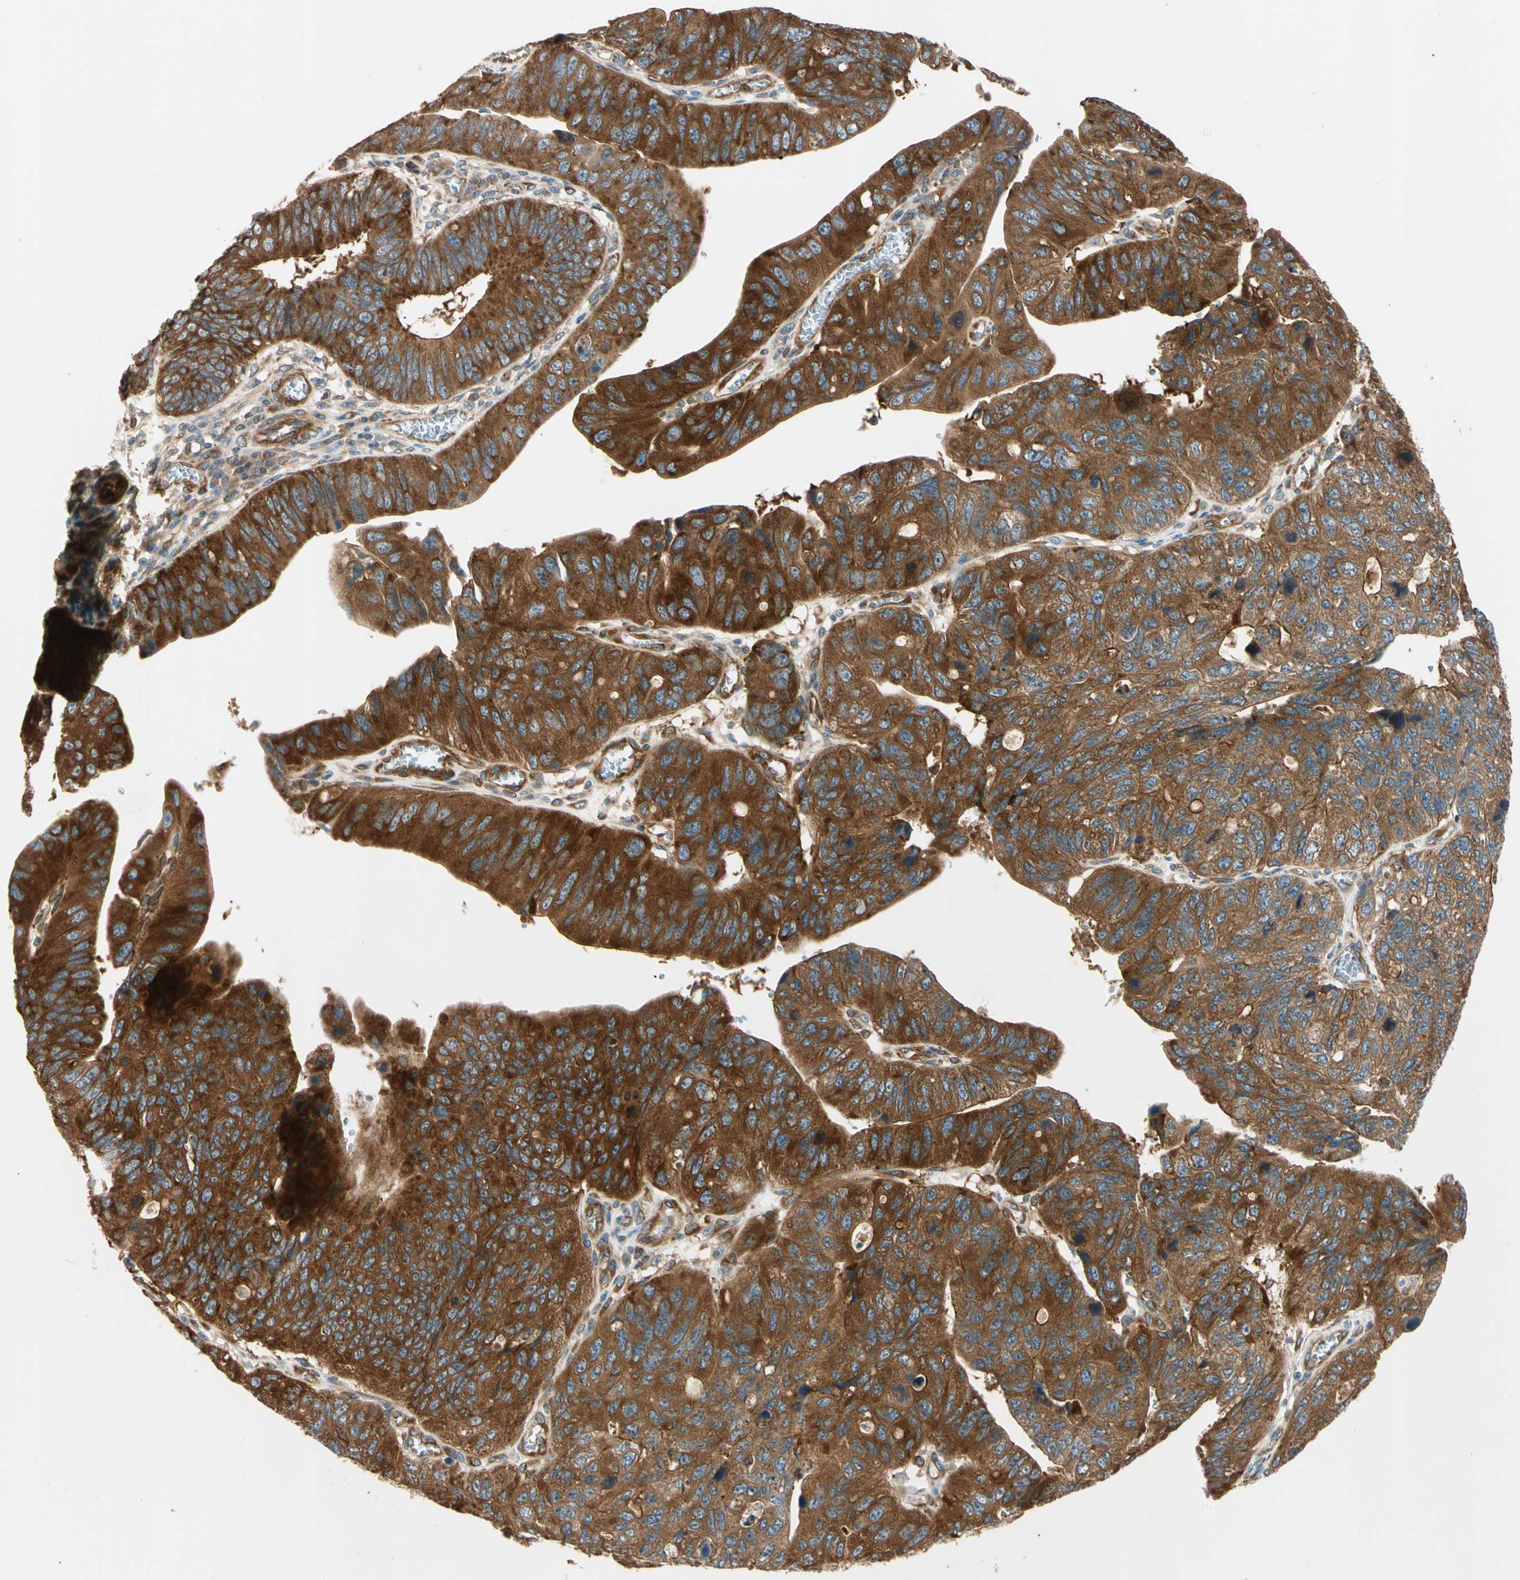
{"staining": {"intensity": "strong", "quantity": ">75%", "location": "cytoplasmic/membranous"}, "tissue": "stomach cancer", "cell_type": "Tumor cells", "image_type": "cancer", "snomed": [{"axis": "morphology", "description": "Adenocarcinoma, NOS"}, {"axis": "topography", "description": "Stomach"}], "caption": "Stomach adenocarcinoma stained for a protein (brown) shows strong cytoplasmic/membranous positive expression in about >75% of tumor cells.", "gene": "ROCK2", "patient": {"sex": "male", "age": 59}}